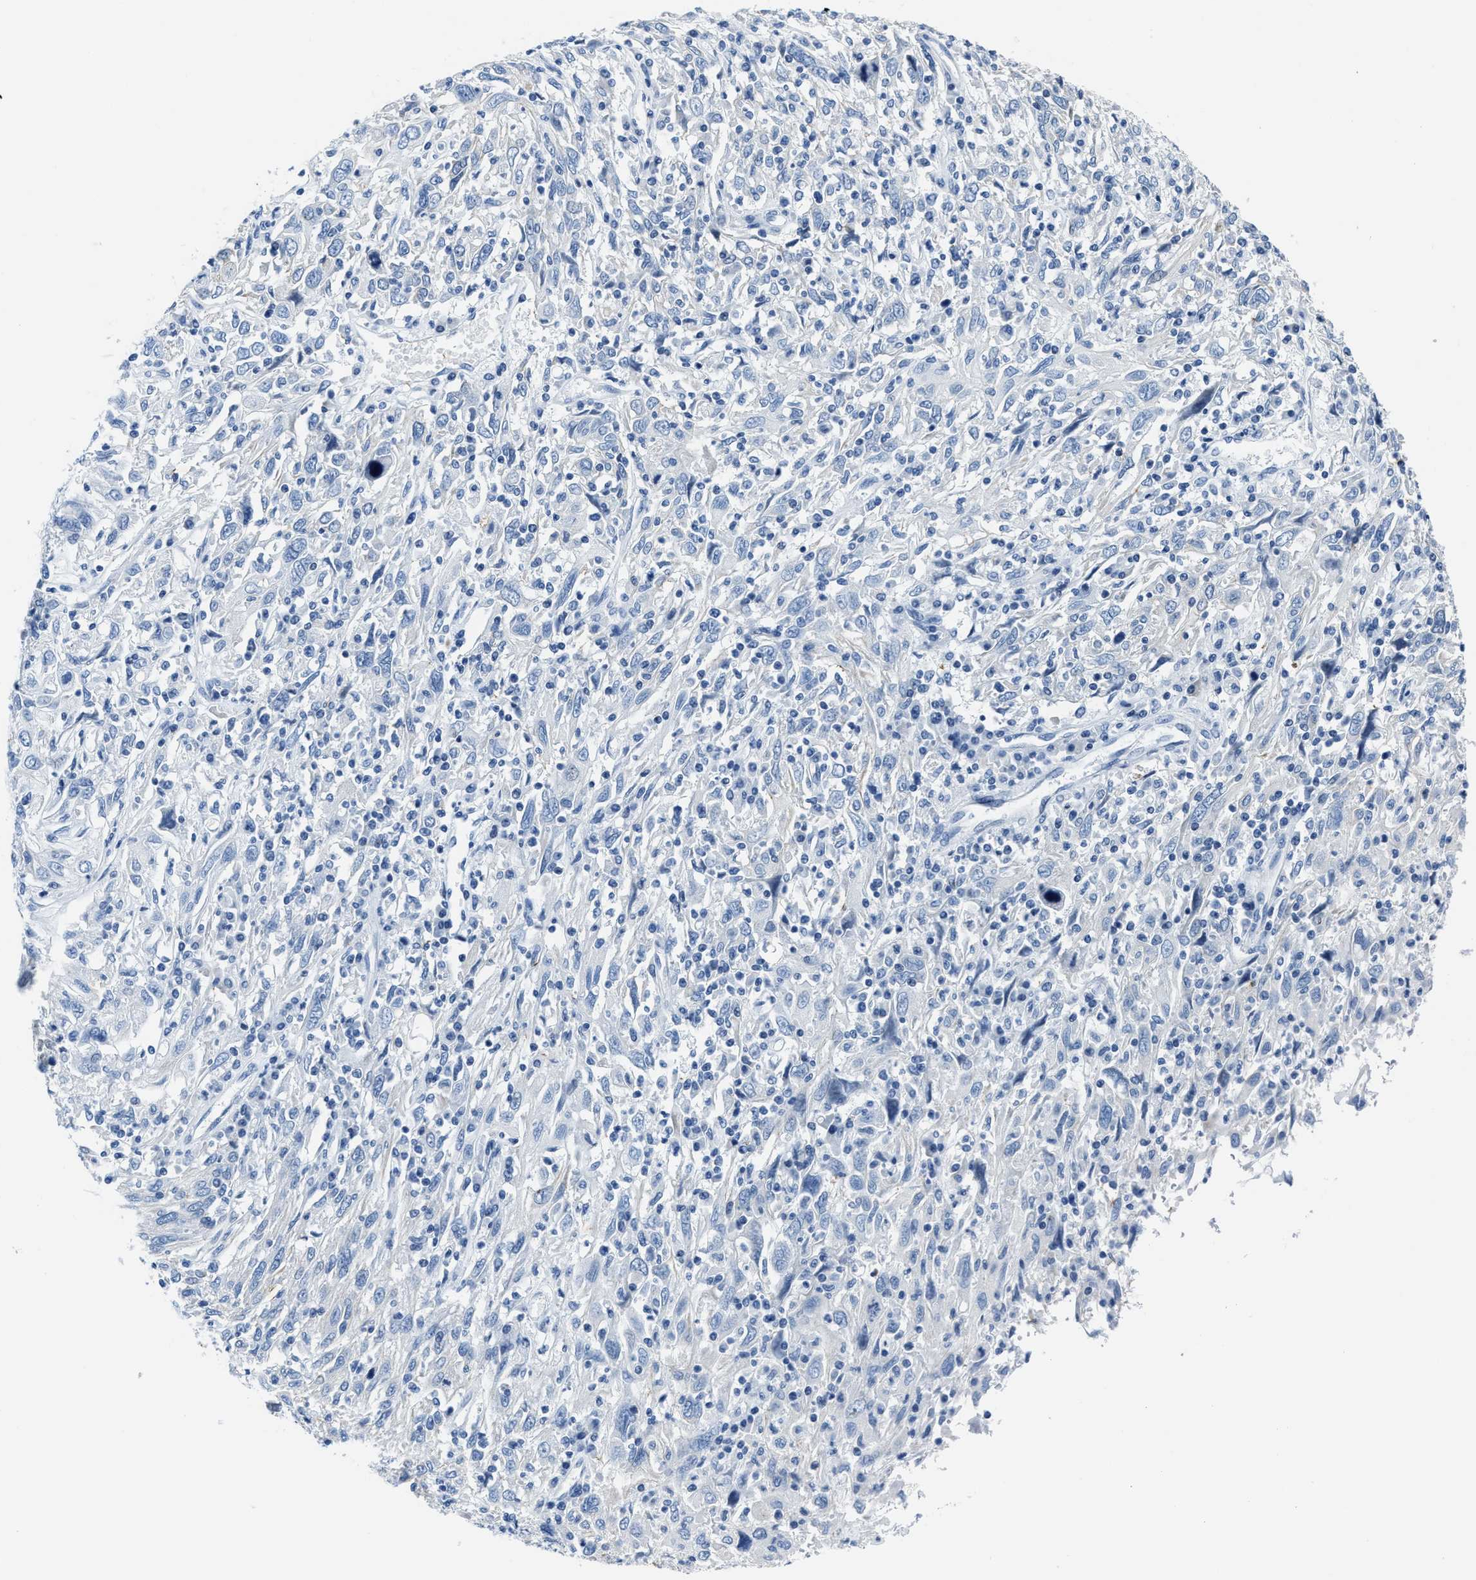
{"staining": {"intensity": "negative", "quantity": "none", "location": "none"}, "tissue": "cervical cancer", "cell_type": "Tumor cells", "image_type": "cancer", "snomed": [{"axis": "morphology", "description": "Squamous cell carcinoma, NOS"}, {"axis": "topography", "description": "Cervix"}], "caption": "Photomicrograph shows no protein staining in tumor cells of cervical squamous cell carcinoma tissue.", "gene": "ASZ1", "patient": {"sex": "female", "age": 46}}